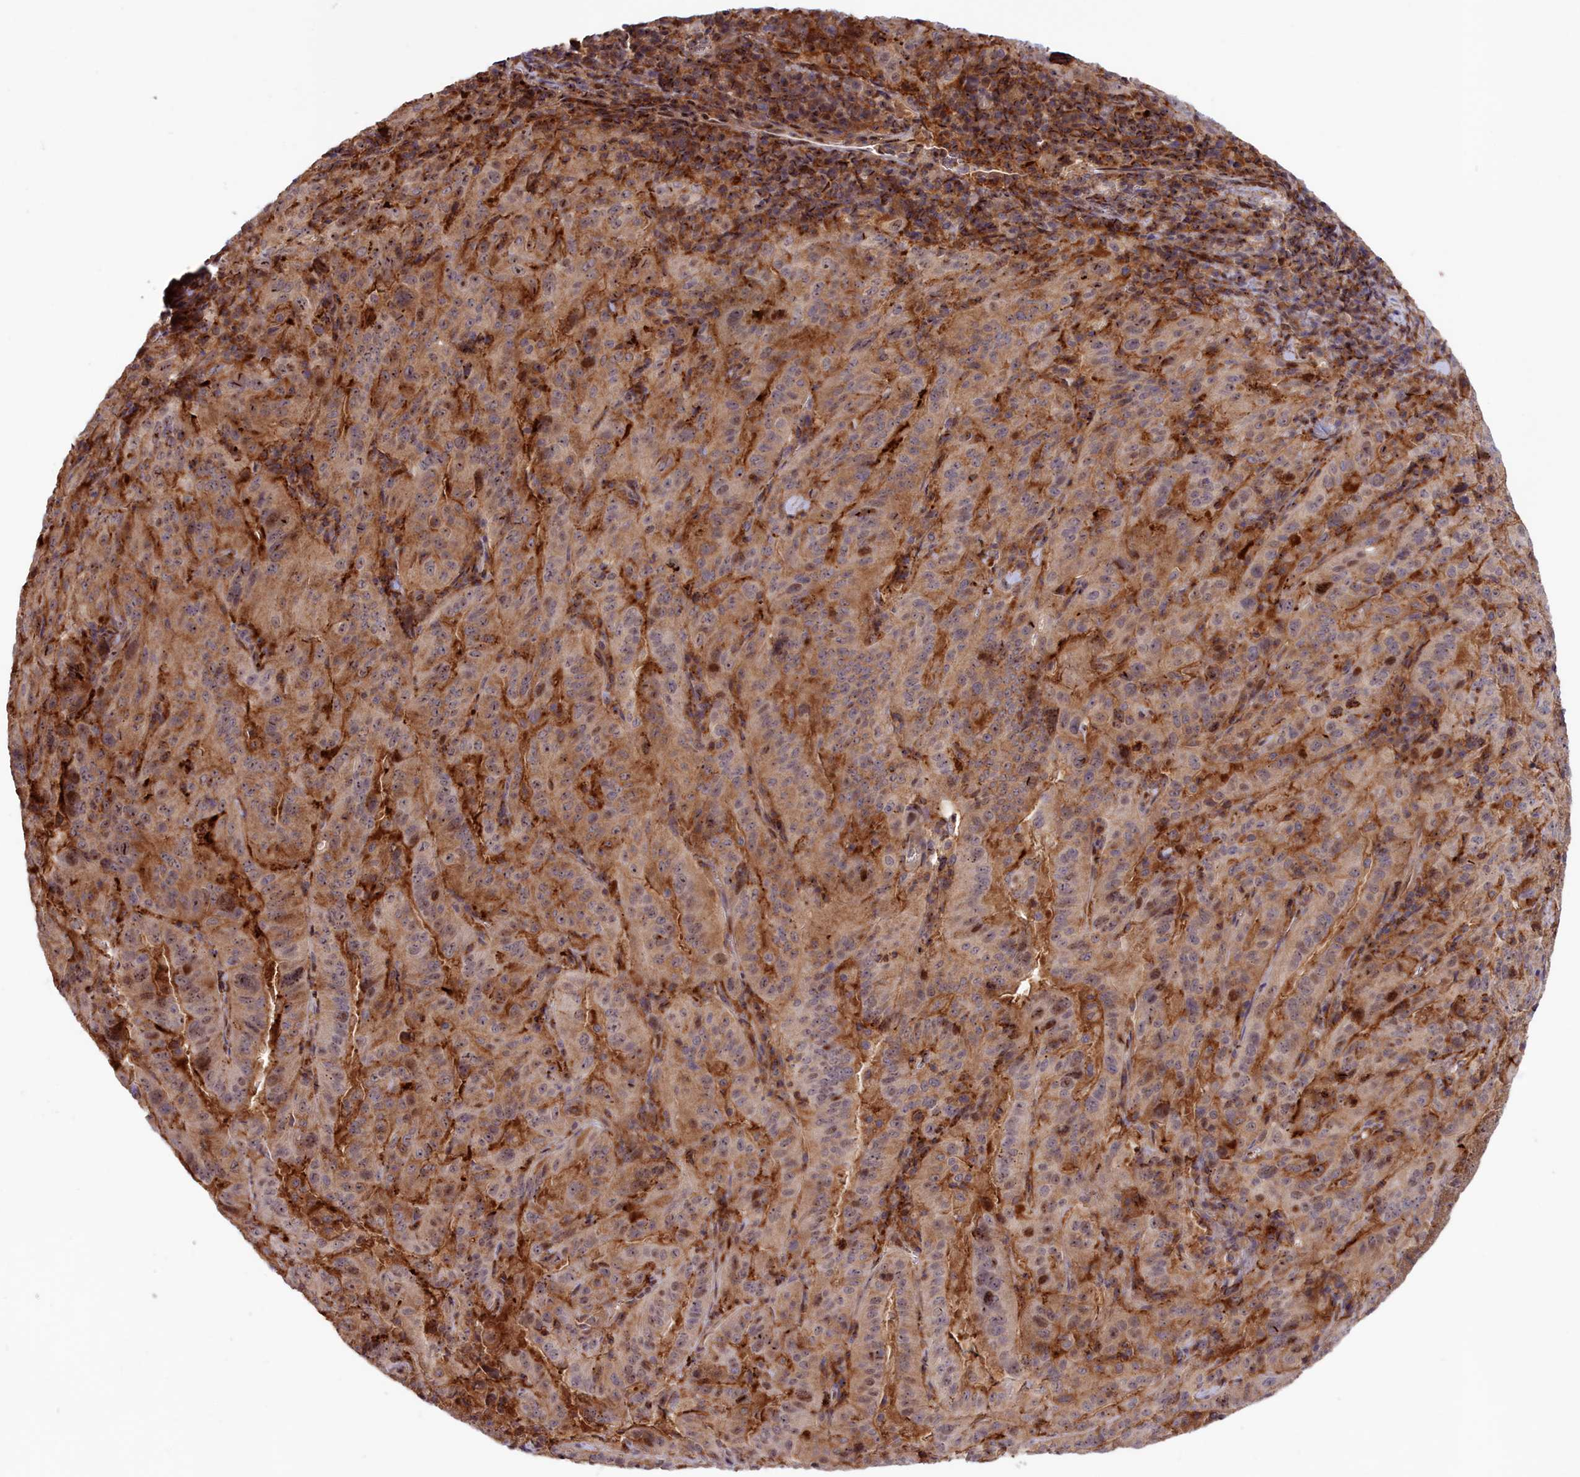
{"staining": {"intensity": "weak", "quantity": "<25%", "location": "cytoplasmic/membranous"}, "tissue": "pancreatic cancer", "cell_type": "Tumor cells", "image_type": "cancer", "snomed": [{"axis": "morphology", "description": "Adenocarcinoma, NOS"}, {"axis": "topography", "description": "Pancreas"}], "caption": "This image is of adenocarcinoma (pancreatic) stained with immunohistochemistry to label a protein in brown with the nuclei are counter-stained blue. There is no staining in tumor cells.", "gene": "NEURL4", "patient": {"sex": "male", "age": 63}}